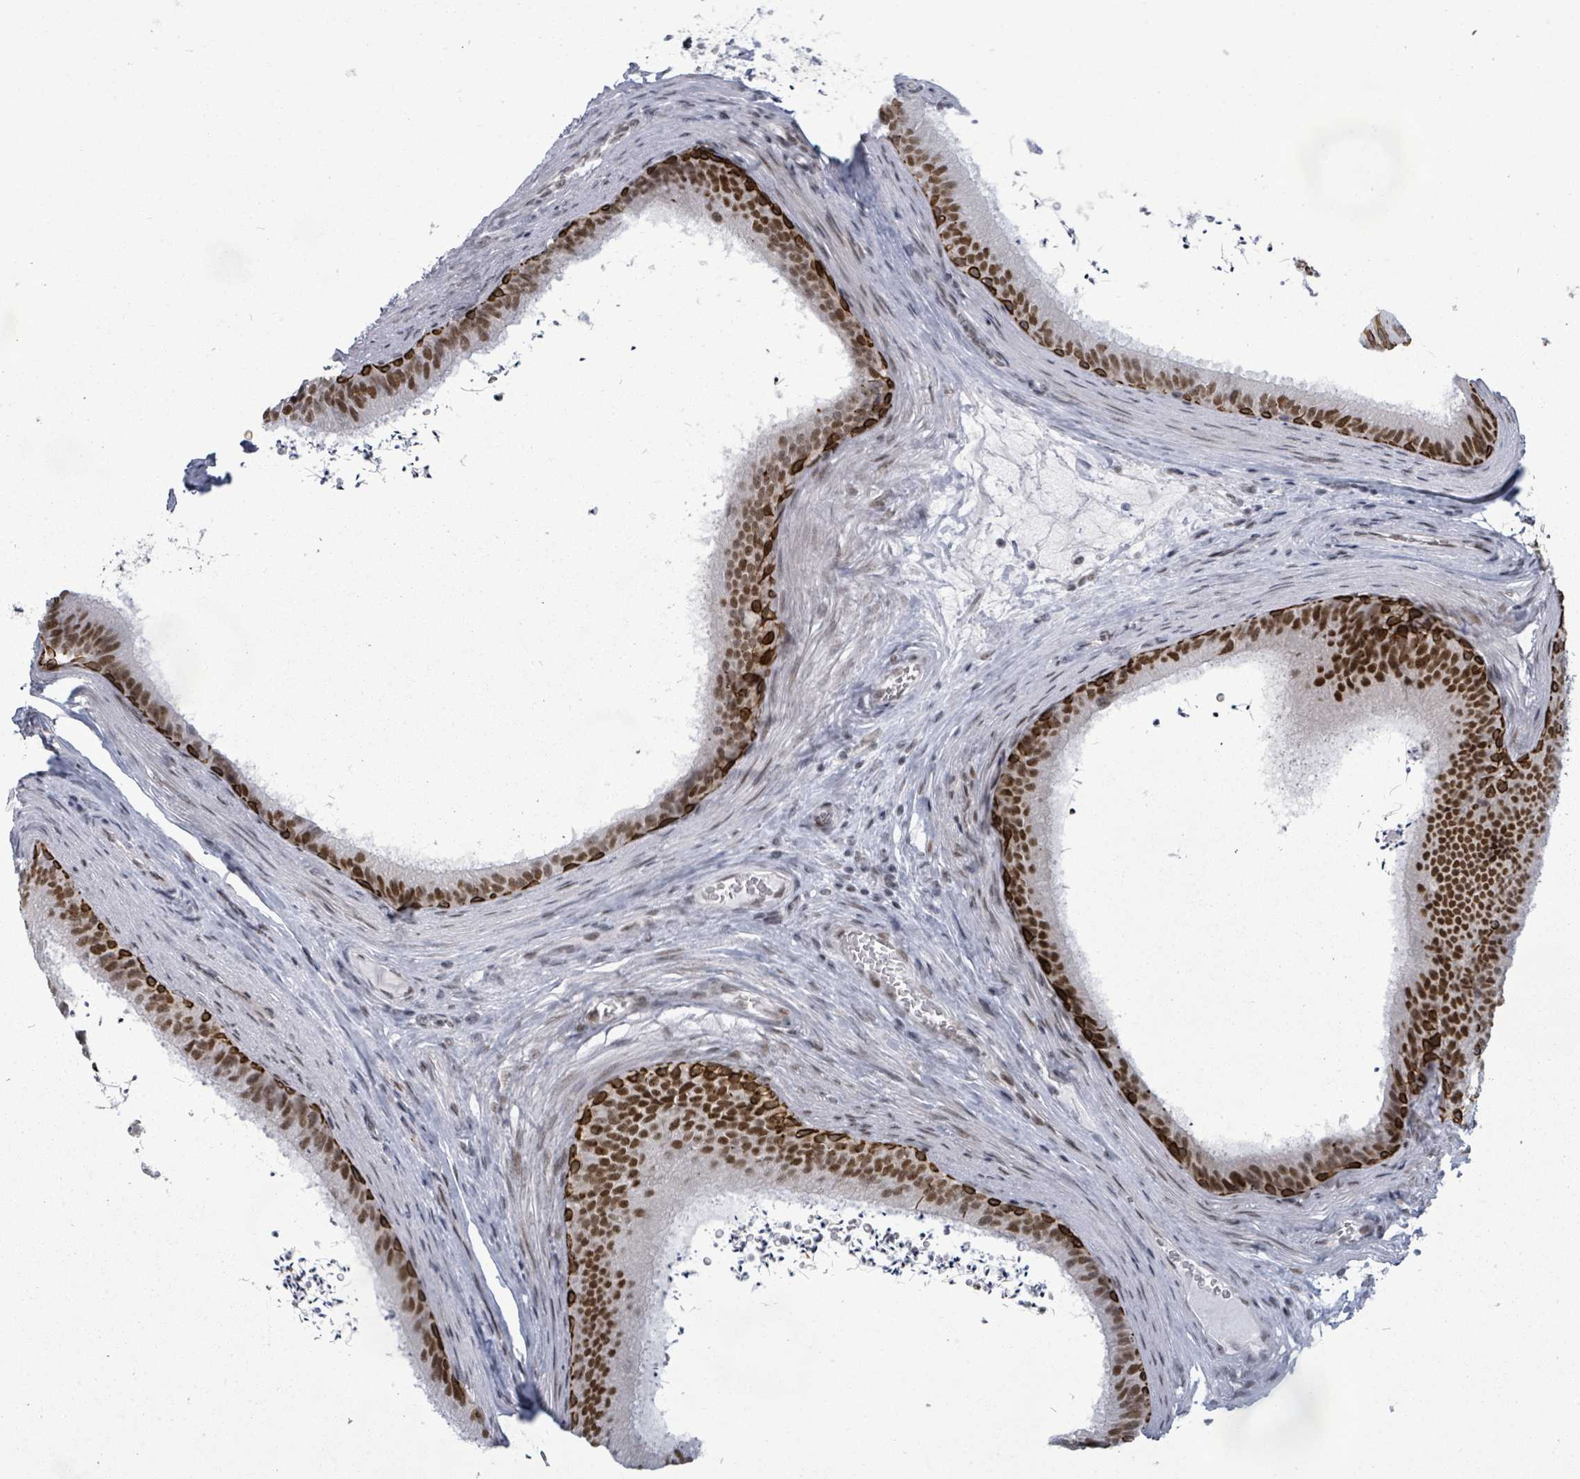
{"staining": {"intensity": "strong", "quantity": ">75%", "location": "cytoplasmic/membranous,nuclear"}, "tissue": "epididymis", "cell_type": "Glandular cells", "image_type": "normal", "snomed": [{"axis": "morphology", "description": "Normal tissue, NOS"}, {"axis": "topography", "description": "Testis"}, {"axis": "topography", "description": "Epididymis"}], "caption": "Protein analysis of normal epididymis shows strong cytoplasmic/membranous,nuclear positivity in approximately >75% of glandular cells.", "gene": "BIVM", "patient": {"sex": "male", "age": 41}}